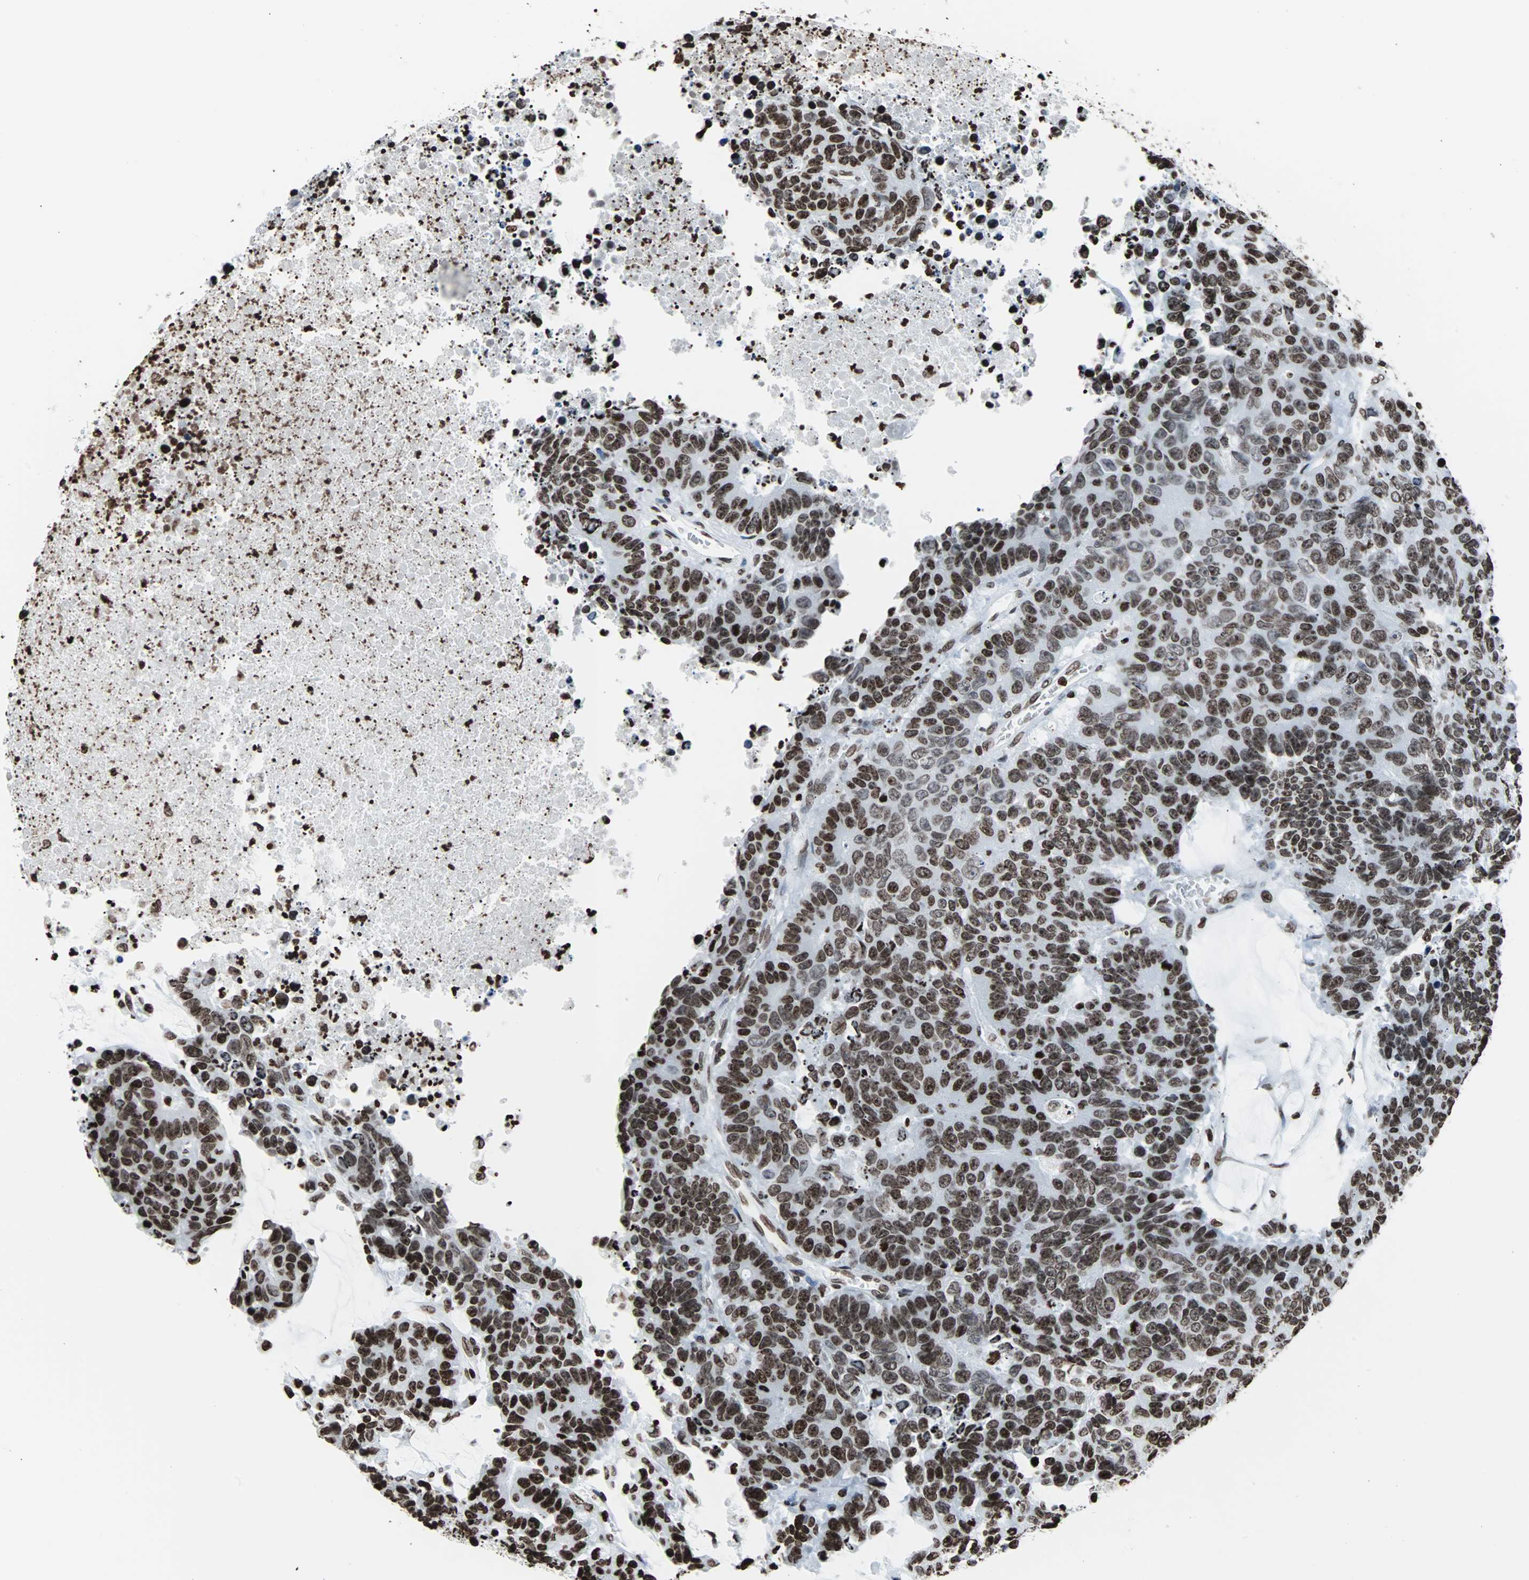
{"staining": {"intensity": "strong", "quantity": ">75%", "location": "nuclear"}, "tissue": "colorectal cancer", "cell_type": "Tumor cells", "image_type": "cancer", "snomed": [{"axis": "morphology", "description": "Adenocarcinoma, NOS"}, {"axis": "topography", "description": "Colon"}], "caption": "Immunohistochemistry (DAB) staining of human adenocarcinoma (colorectal) reveals strong nuclear protein staining in about >75% of tumor cells.", "gene": "H2BC18", "patient": {"sex": "female", "age": 86}}